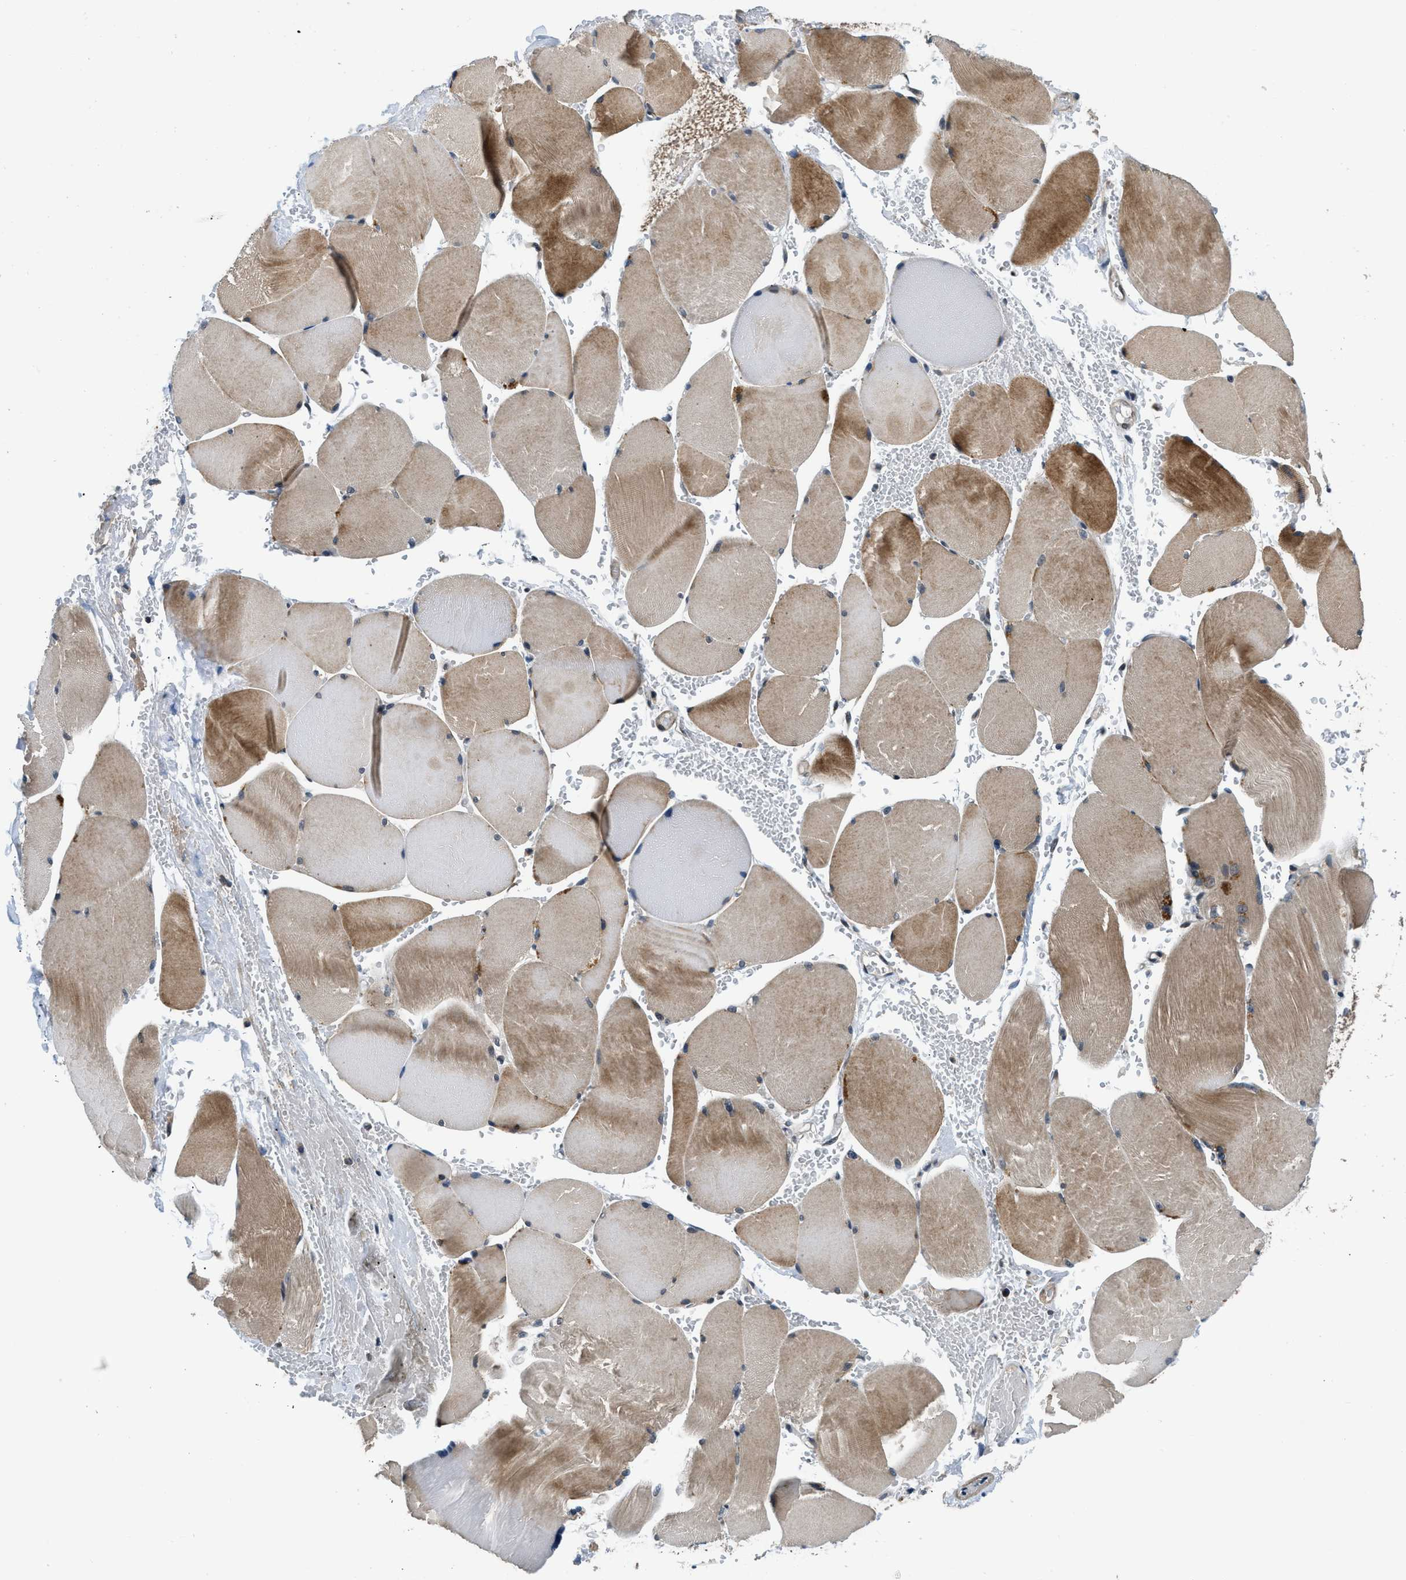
{"staining": {"intensity": "moderate", "quantity": ">75%", "location": "cytoplasmic/membranous"}, "tissue": "skeletal muscle", "cell_type": "Myocytes", "image_type": "normal", "snomed": [{"axis": "morphology", "description": "Normal tissue, NOS"}, {"axis": "topography", "description": "Skin"}, {"axis": "topography", "description": "Skeletal muscle"}], "caption": "Human skeletal muscle stained for a protein (brown) exhibits moderate cytoplasmic/membranous positive positivity in approximately >75% of myocytes.", "gene": "MTMR1", "patient": {"sex": "male", "age": 83}}